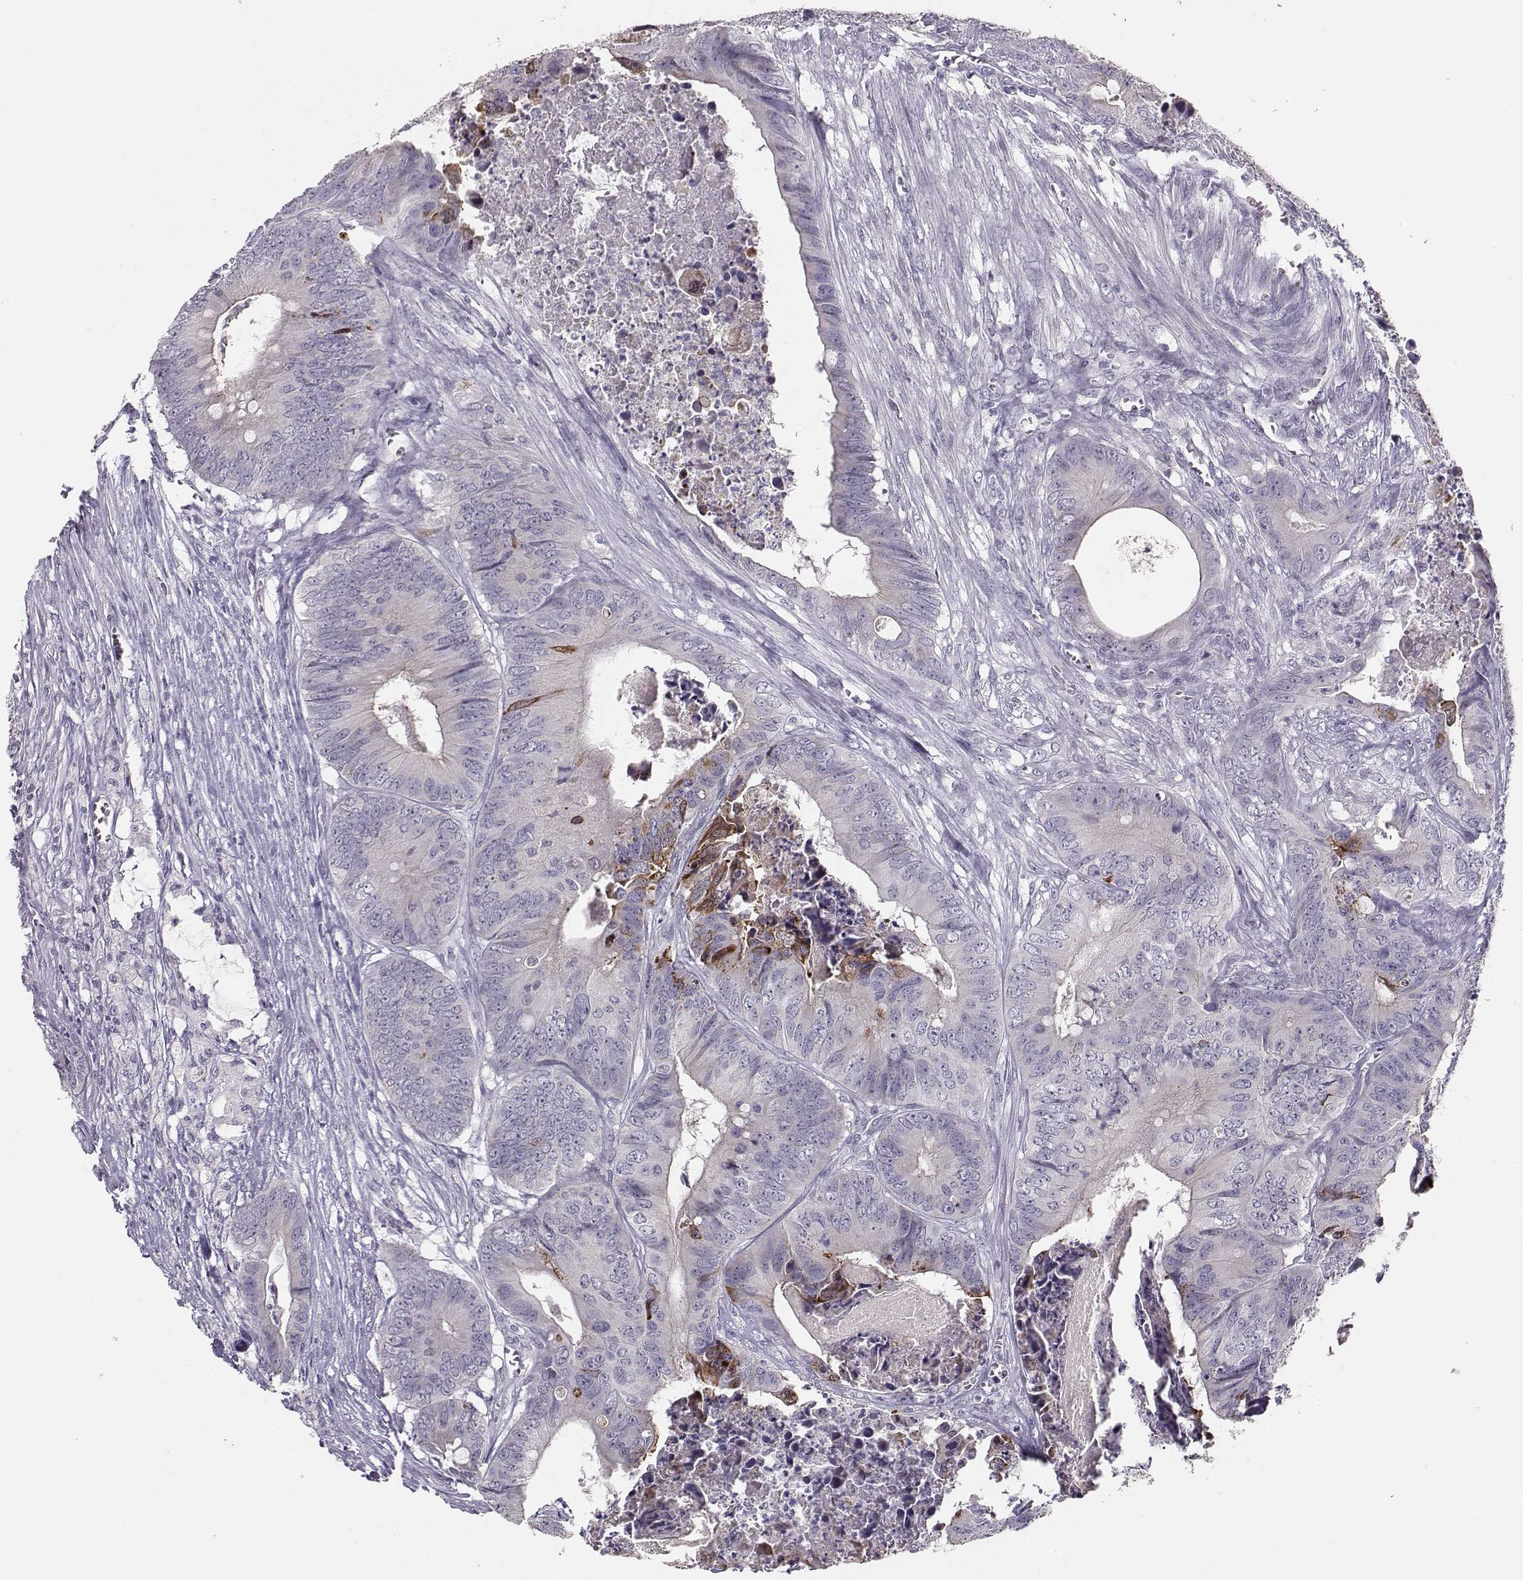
{"staining": {"intensity": "moderate", "quantity": "<25%", "location": "cytoplasmic/membranous"}, "tissue": "colorectal cancer", "cell_type": "Tumor cells", "image_type": "cancer", "snomed": [{"axis": "morphology", "description": "Adenocarcinoma, NOS"}, {"axis": "topography", "description": "Colon"}], "caption": "This histopathology image reveals immunohistochemistry staining of colorectal cancer, with low moderate cytoplasmic/membranous positivity in about <25% of tumor cells.", "gene": "PKP2", "patient": {"sex": "male", "age": 84}}